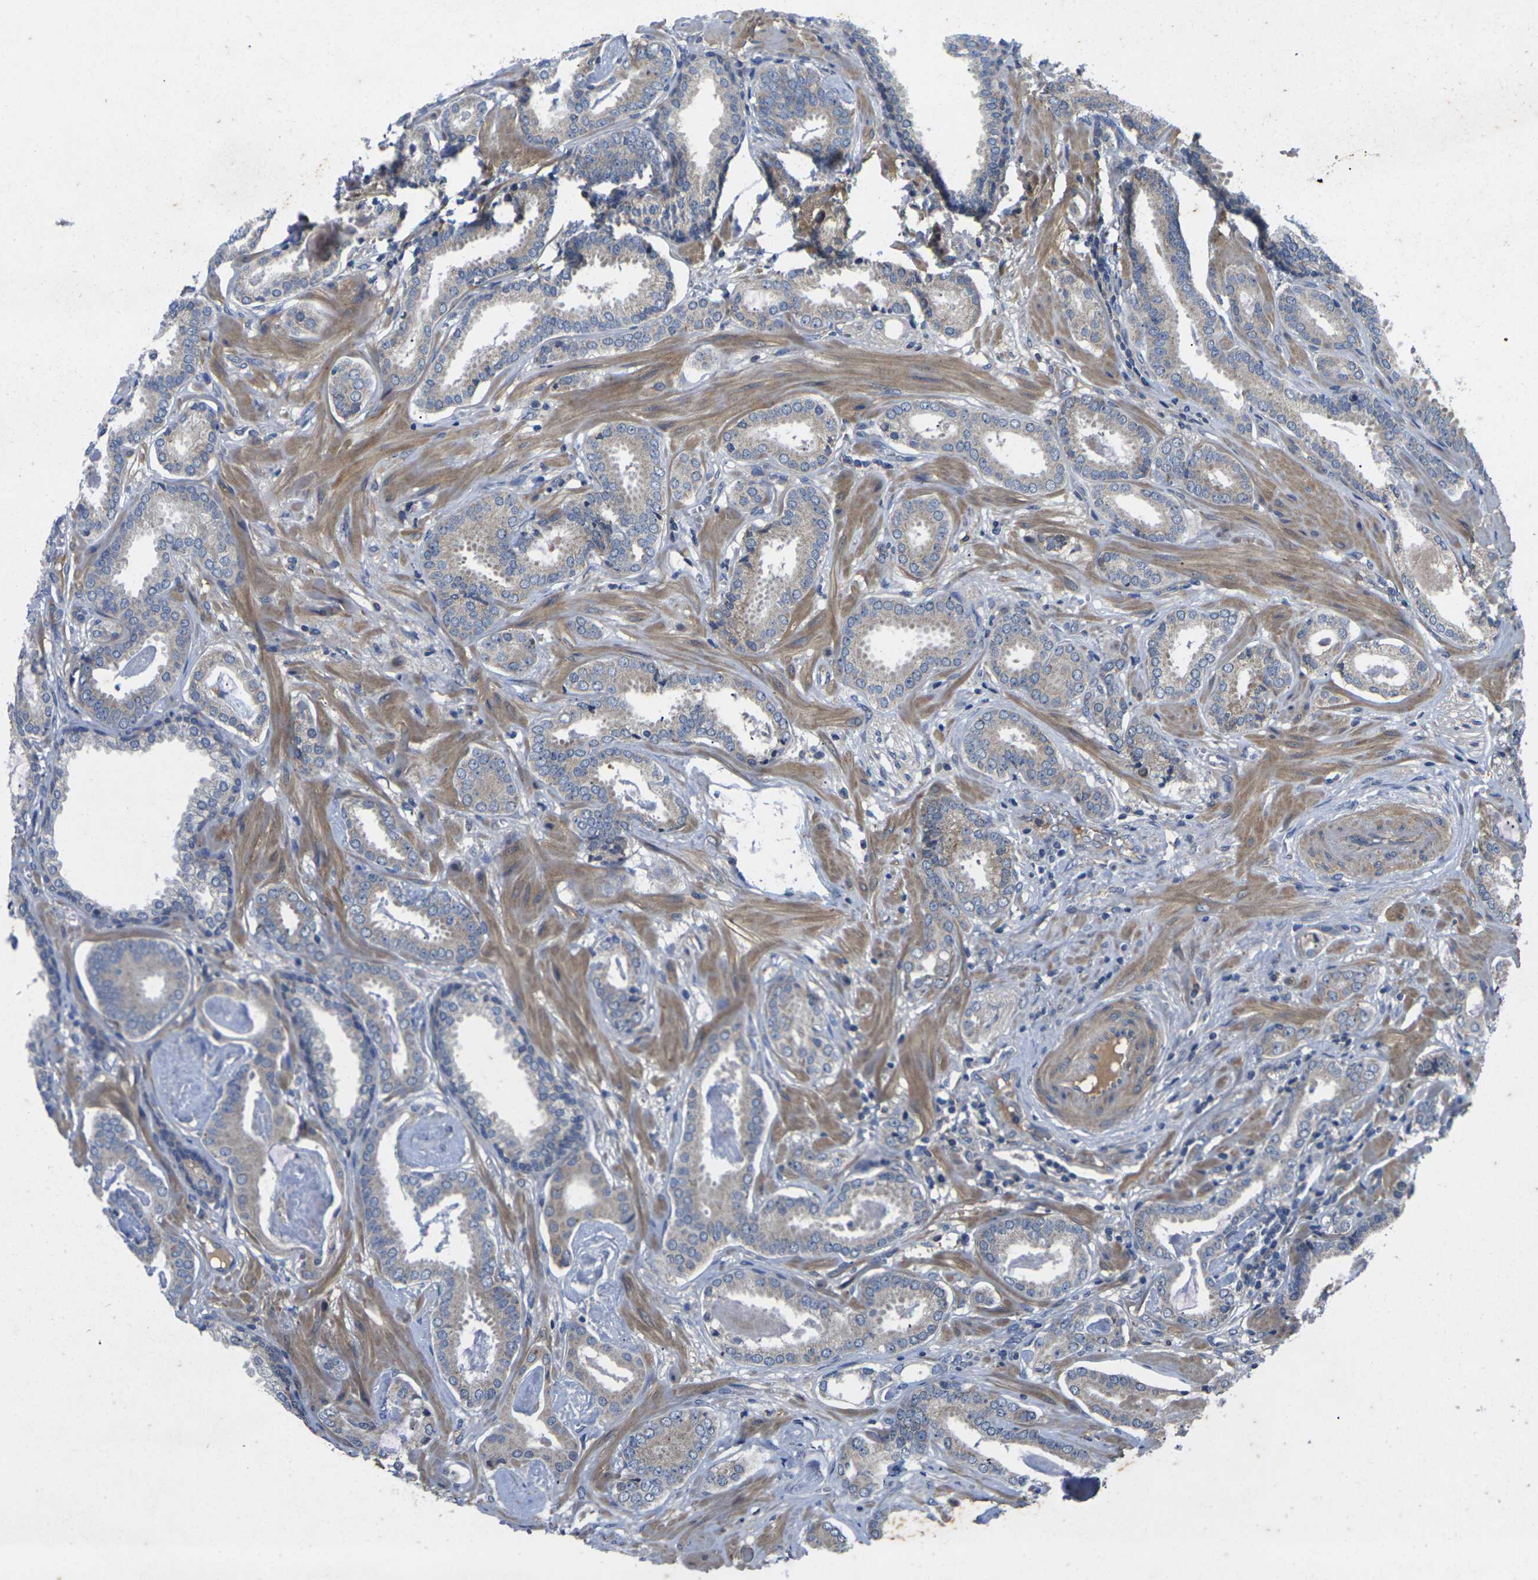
{"staining": {"intensity": "weak", "quantity": "<25%", "location": "cytoplasmic/membranous"}, "tissue": "prostate cancer", "cell_type": "Tumor cells", "image_type": "cancer", "snomed": [{"axis": "morphology", "description": "Adenocarcinoma, Low grade"}, {"axis": "topography", "description": "Prostate"}], "caption": "This photomicrograph is of prostate cancer (adenocarcinoma (low-grade)) stained with immunohistochemistry to label a protein in brown with the nuclei are counter-stained blue. There is no staining in tumor cells.", "gene": "KIF1B", "patient": {"sex": "male", "age": 53}}